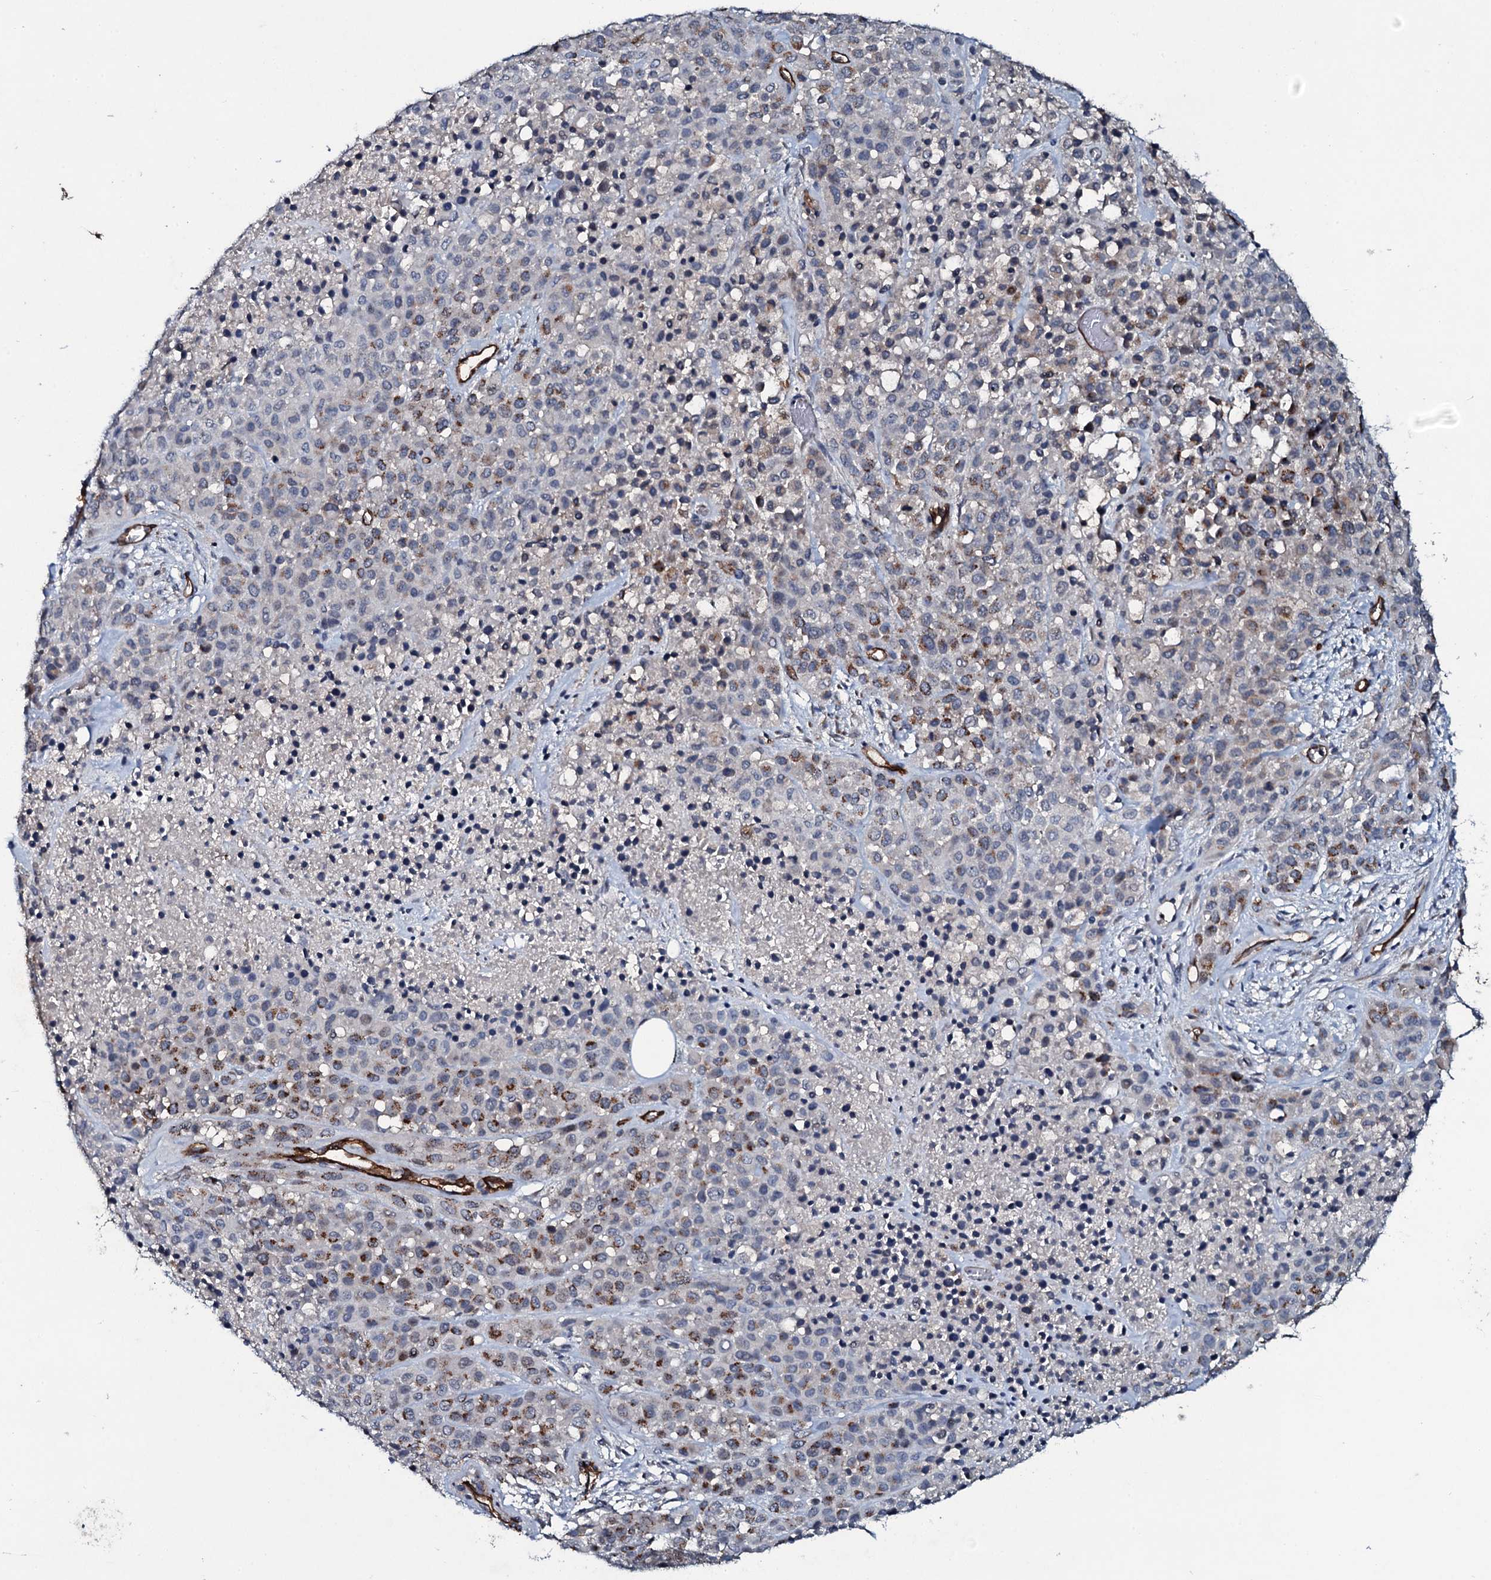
{"staining": {"intensity": "moderate", "quantity": "25%-75%", "location": "cytoplasmic/membranous"}, "tissue": "melanoma", "cell_type": "Tumor cells", "image_type": "cancer", "snomed": [{"axis": "morphology", "description": "Malignant melanoma, Metastatic site"}, {"axis": "topography", "description": "Skin"}], "caption": "Approximately 25%-75% of tumor cells in malignant melanoma (metastatic site) demonstrate moderate cytoplasmic/membranous protein staining as visualized by brown immunohistochemical staining.", "gene": "CLEC14A", "patient": {"sex": "female", "age": 81}}